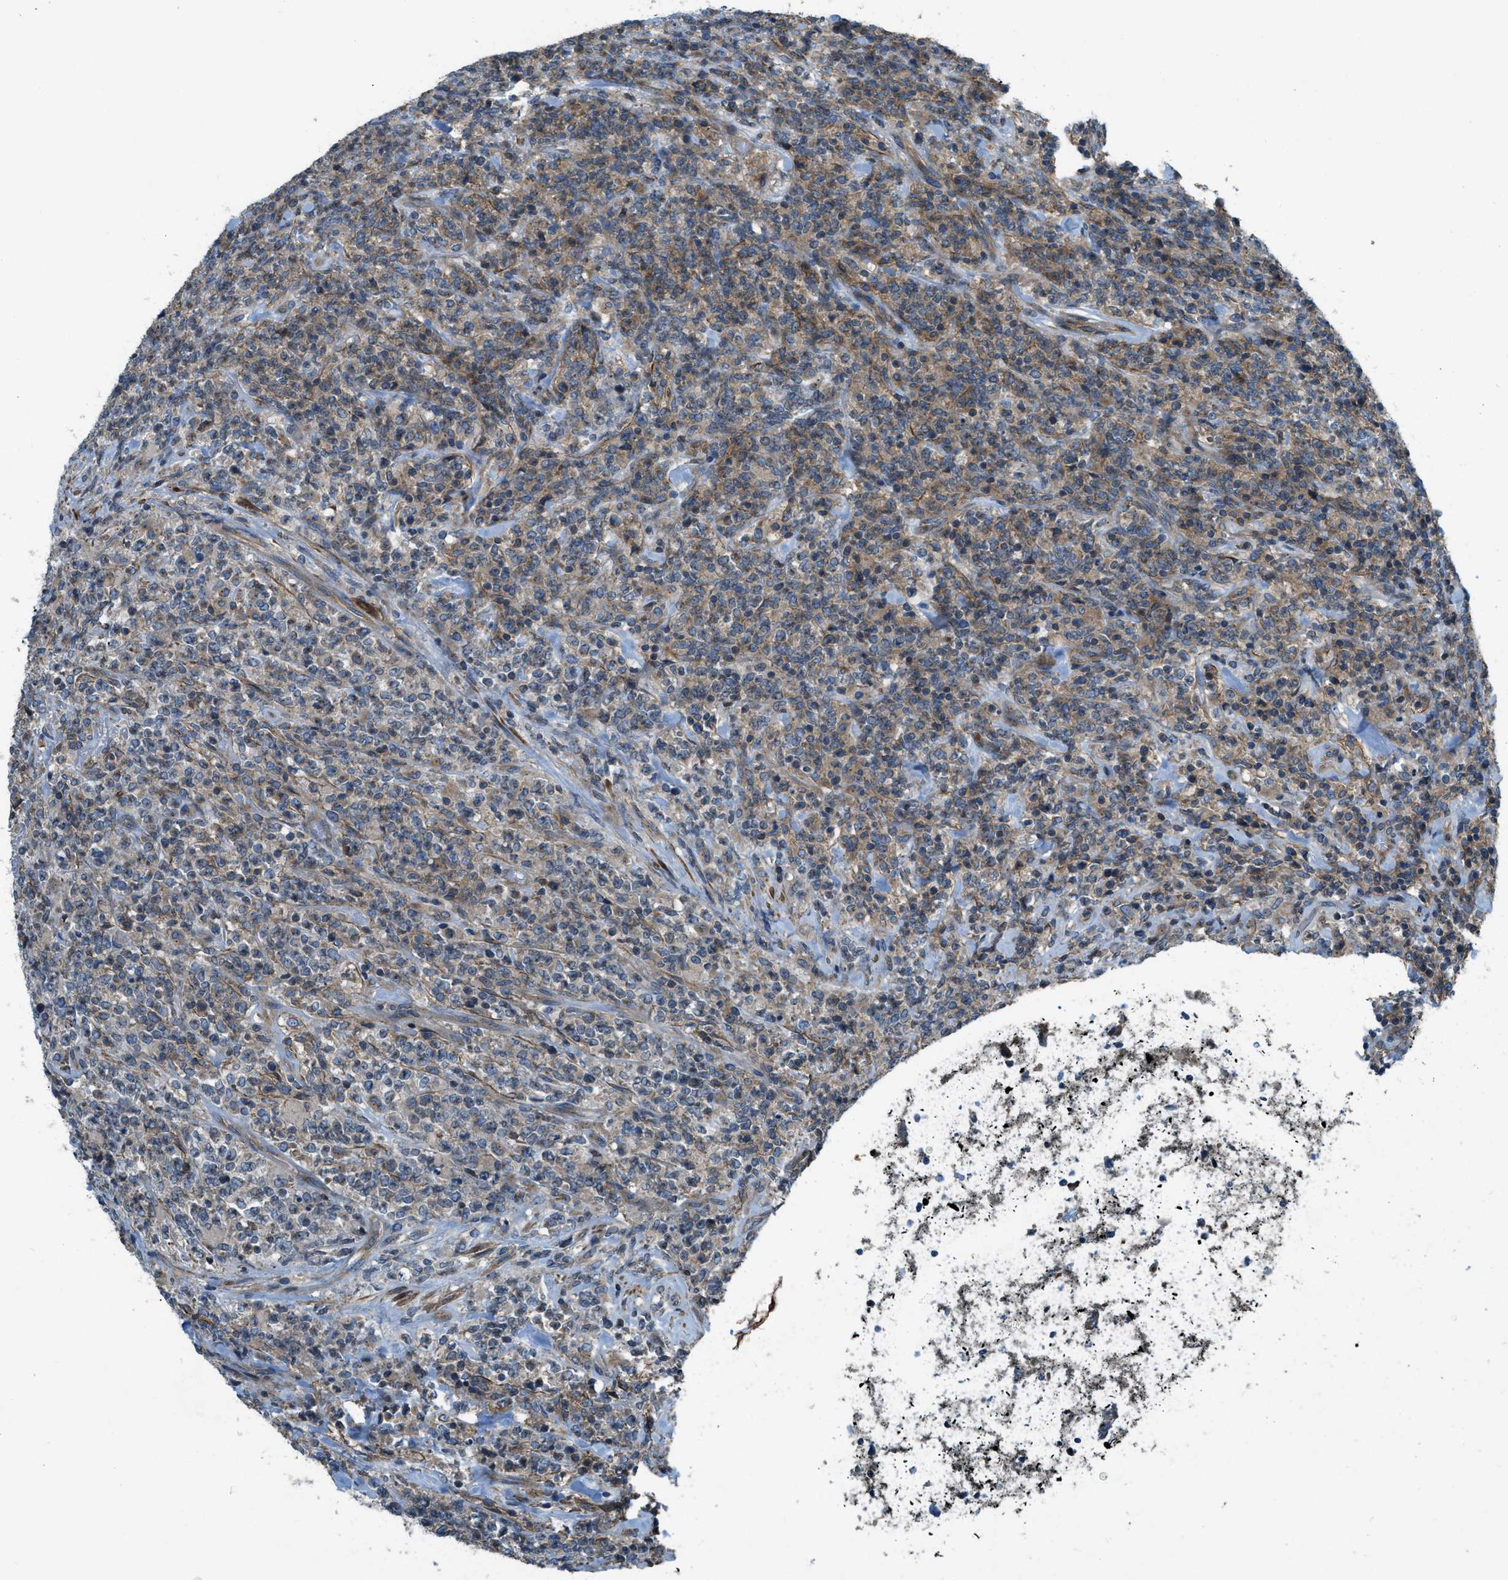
{"staining": {"intensity": "moderate", "quantity": ">75%", "location": "cytoplasmic/membranous"}, "tissue": "lymphoma", "cell_type": "Tumor cells", "image_type": "cancer", "snomed": [{"axis": "morphology", "description": "Malignant lymphoma, non-Hodgkin's type, High grade"}, {"axis": "topography", "description": "Soft tissue"}], "caption": "Immunohistochemical staining of human lymphoma displays medium levels of moderate cytoplasmic/membranous protein positivity in approximately >75% of tumor cells.", "gene": "VEZT", "patient": {"sex": "male", "age": 18}}